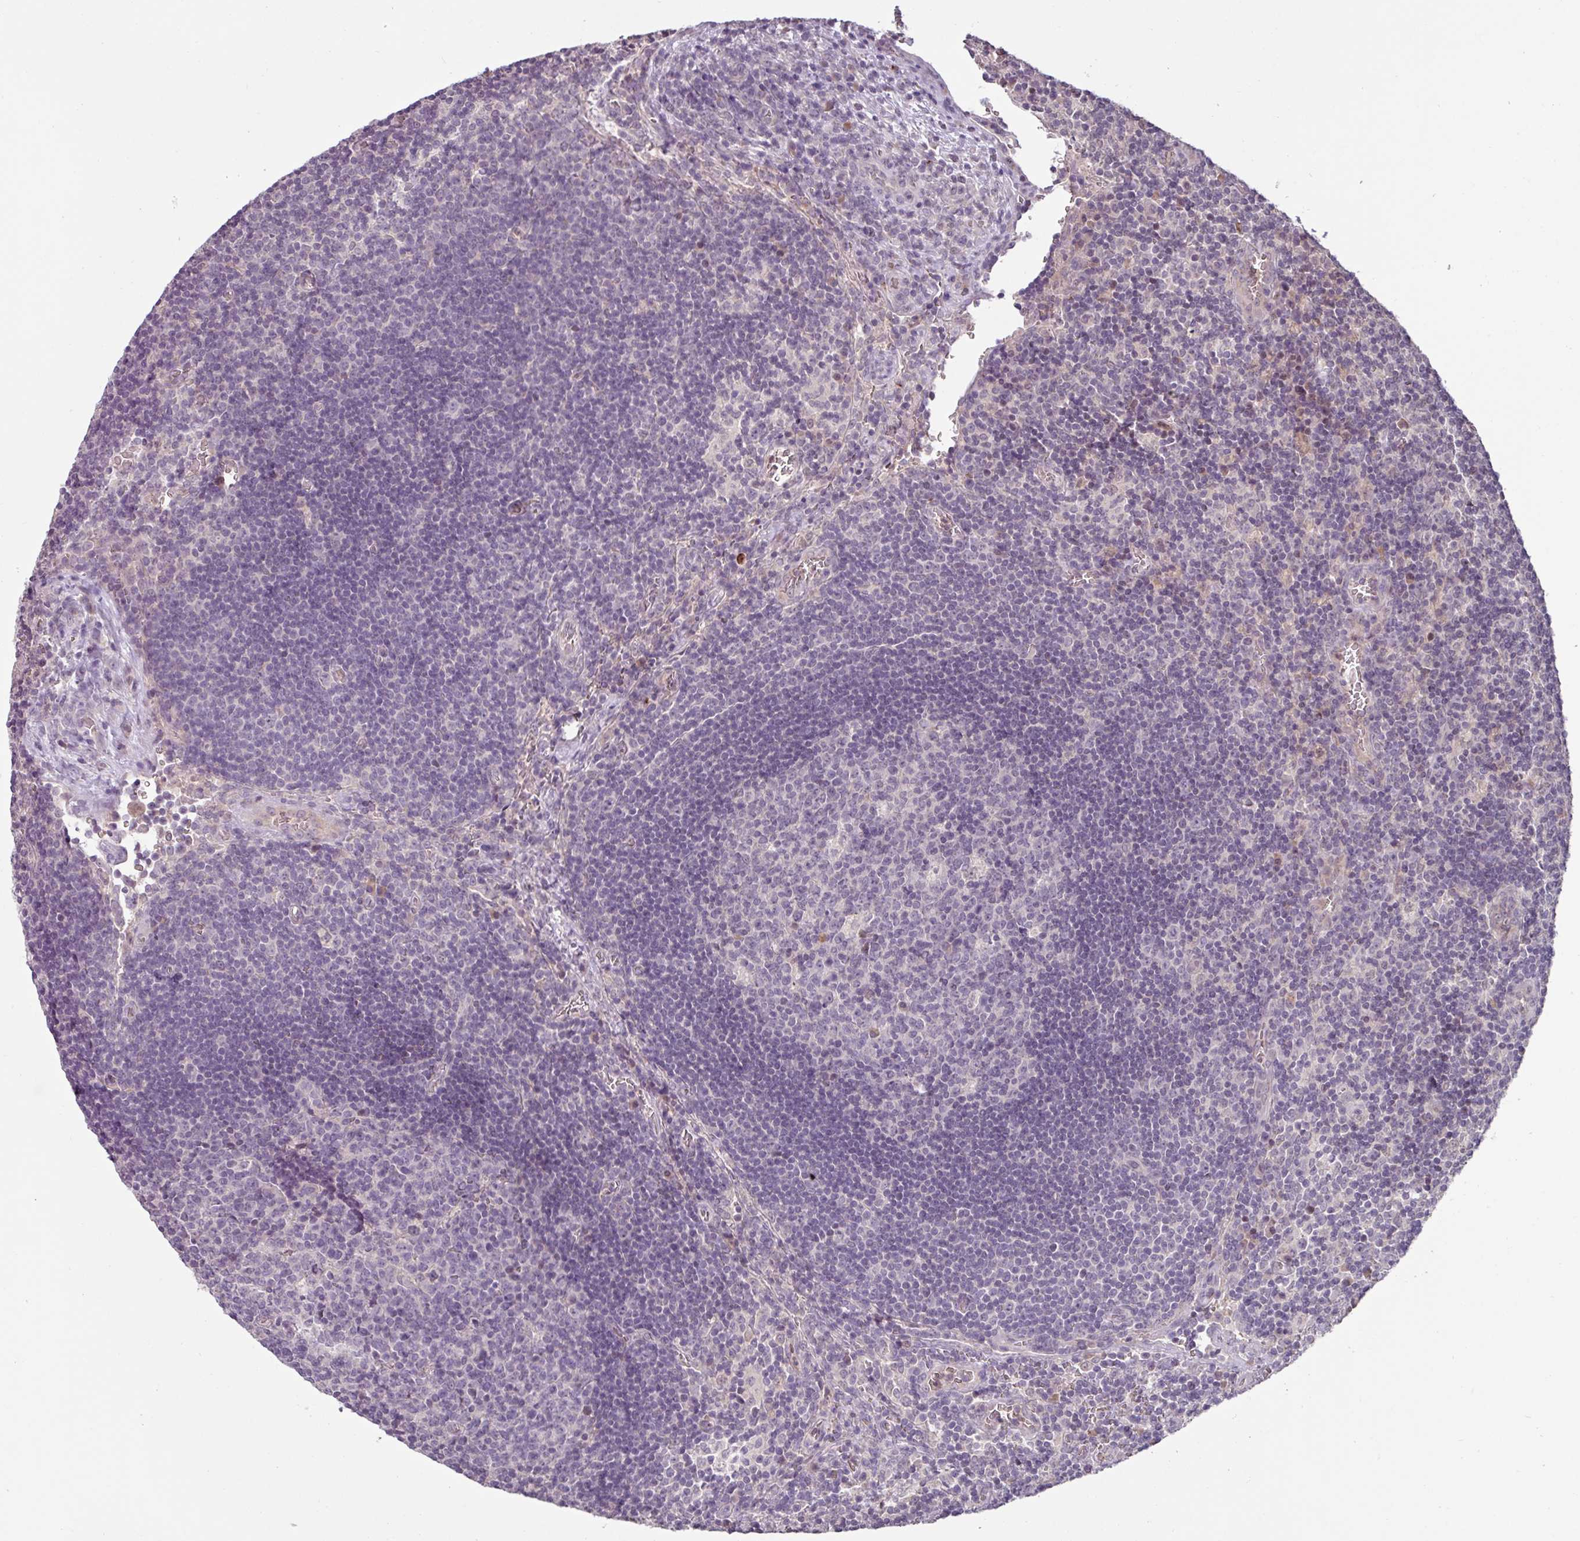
{"staining": {"intensity": "negative", "quantity": "none", "location": "none"}, "tissue": "lymph node", "cell_type": "Germinal center cells", "image_type": "normal", "snomed": [{"axis": "morphology", "description": "Normal tissue, NOS"}, {"axis": "topography", "description": "Lymph node"}], "caption": "This is a histopathology image of immunohistochemistry (IHC) staining of benign lymph node, which shows no staining in germinal center cells. Brightfield microscopy of immunohistochemistry stained with DAB (3,3'-diaminobenzidine) (brown) and hematoxylin (blue), captured at high magnification.", "gene": "SLC5A10", "patient": {"sex": "male", "age": 50}}